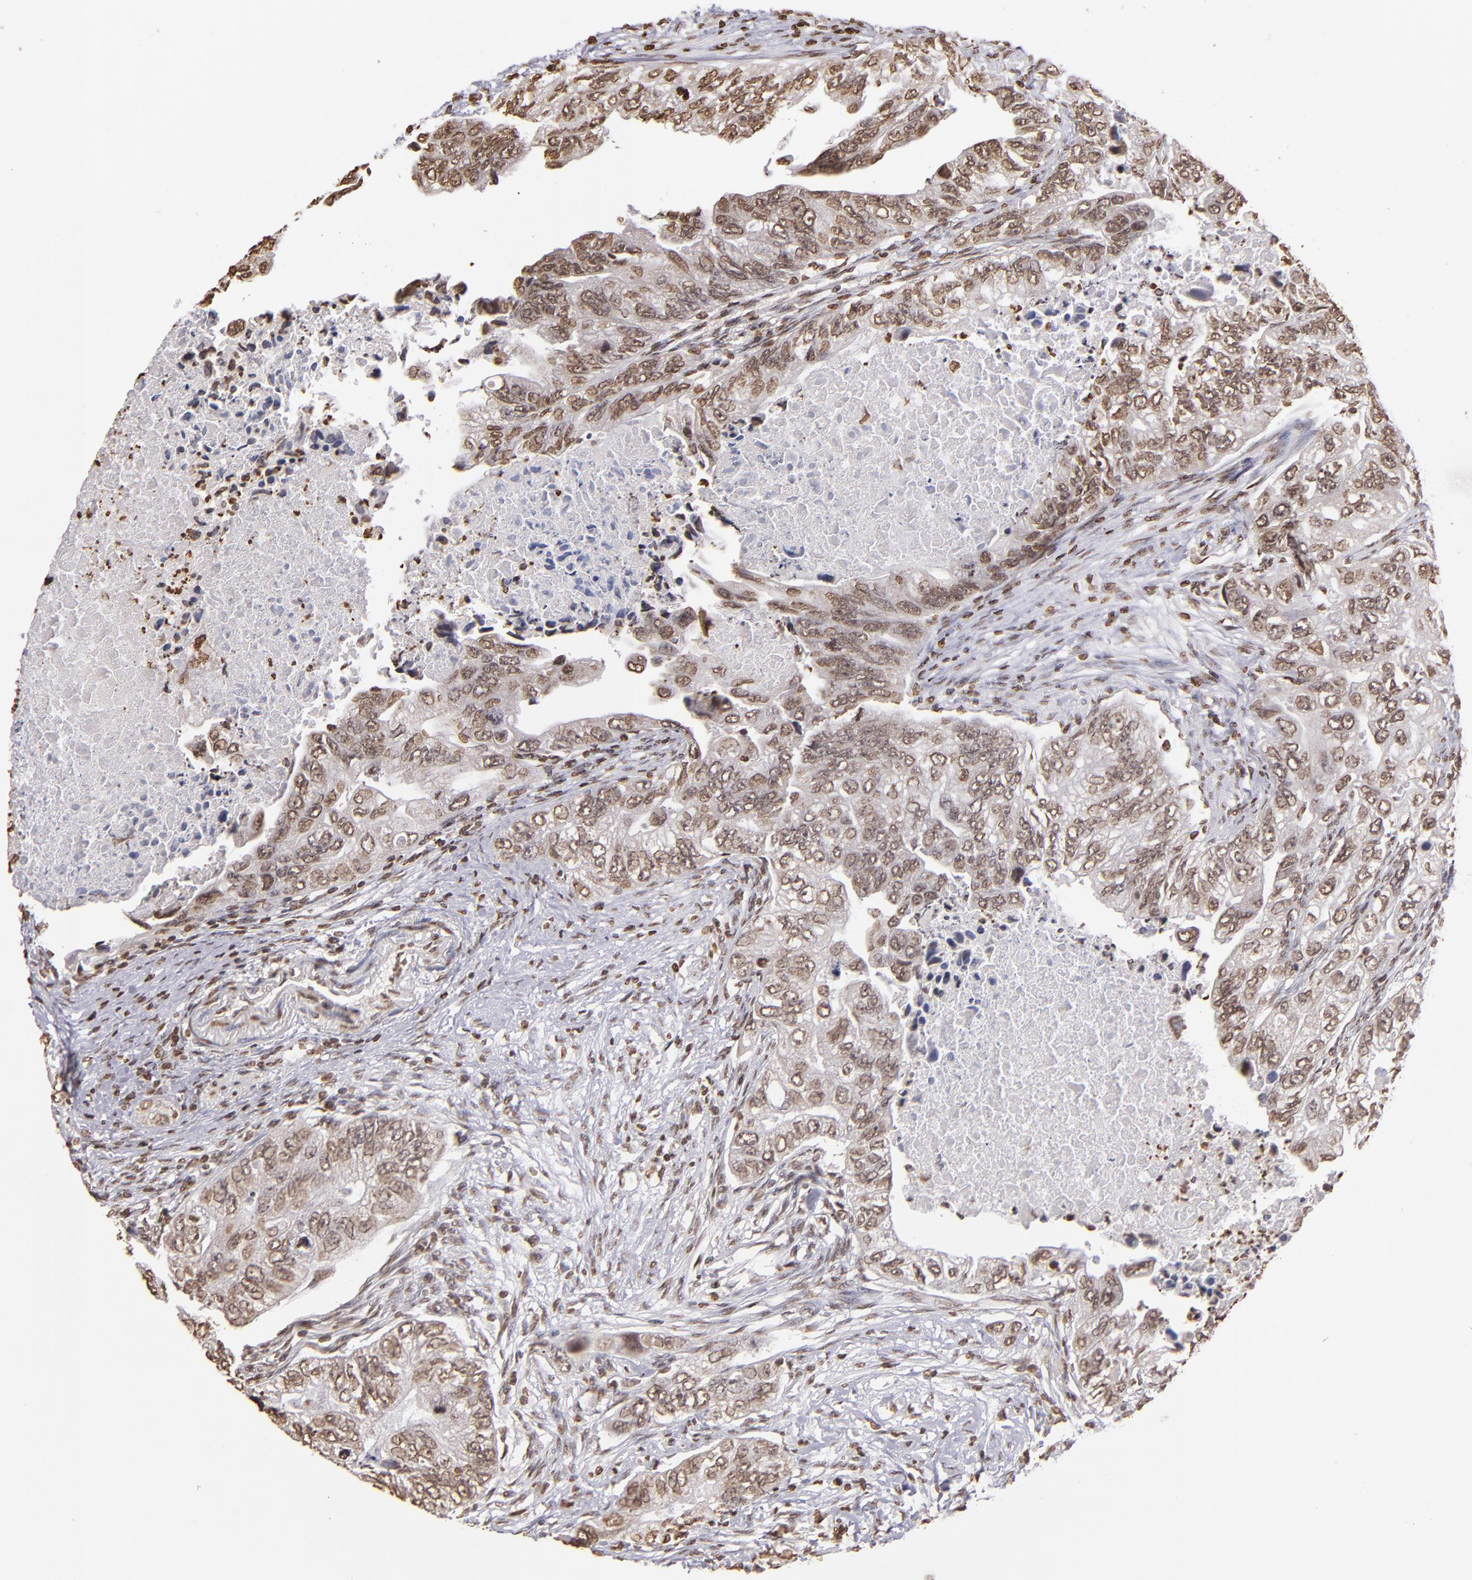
{"staining": {"intensity": "moderate", "quantity": ">75%", "location": "nuclear"}, "tissue": "colorectal cancer", "cell_type": "Tumor cells", "image_type": "cancer", "snomed": [{"axis": "morphology", "description": "Adenocarcinoma, NOS"}, {"axis": "topography", "description": "Colon"}], "caption": "An IHC photomicrograph of neoplastic tissue is shown. Protein staining in brown highlights moderate nuclear positivity in colorectal adenocarcinoma within tumor cells.", "gene": "LBX1", "patient": {"sex": "female", "age": 11}}